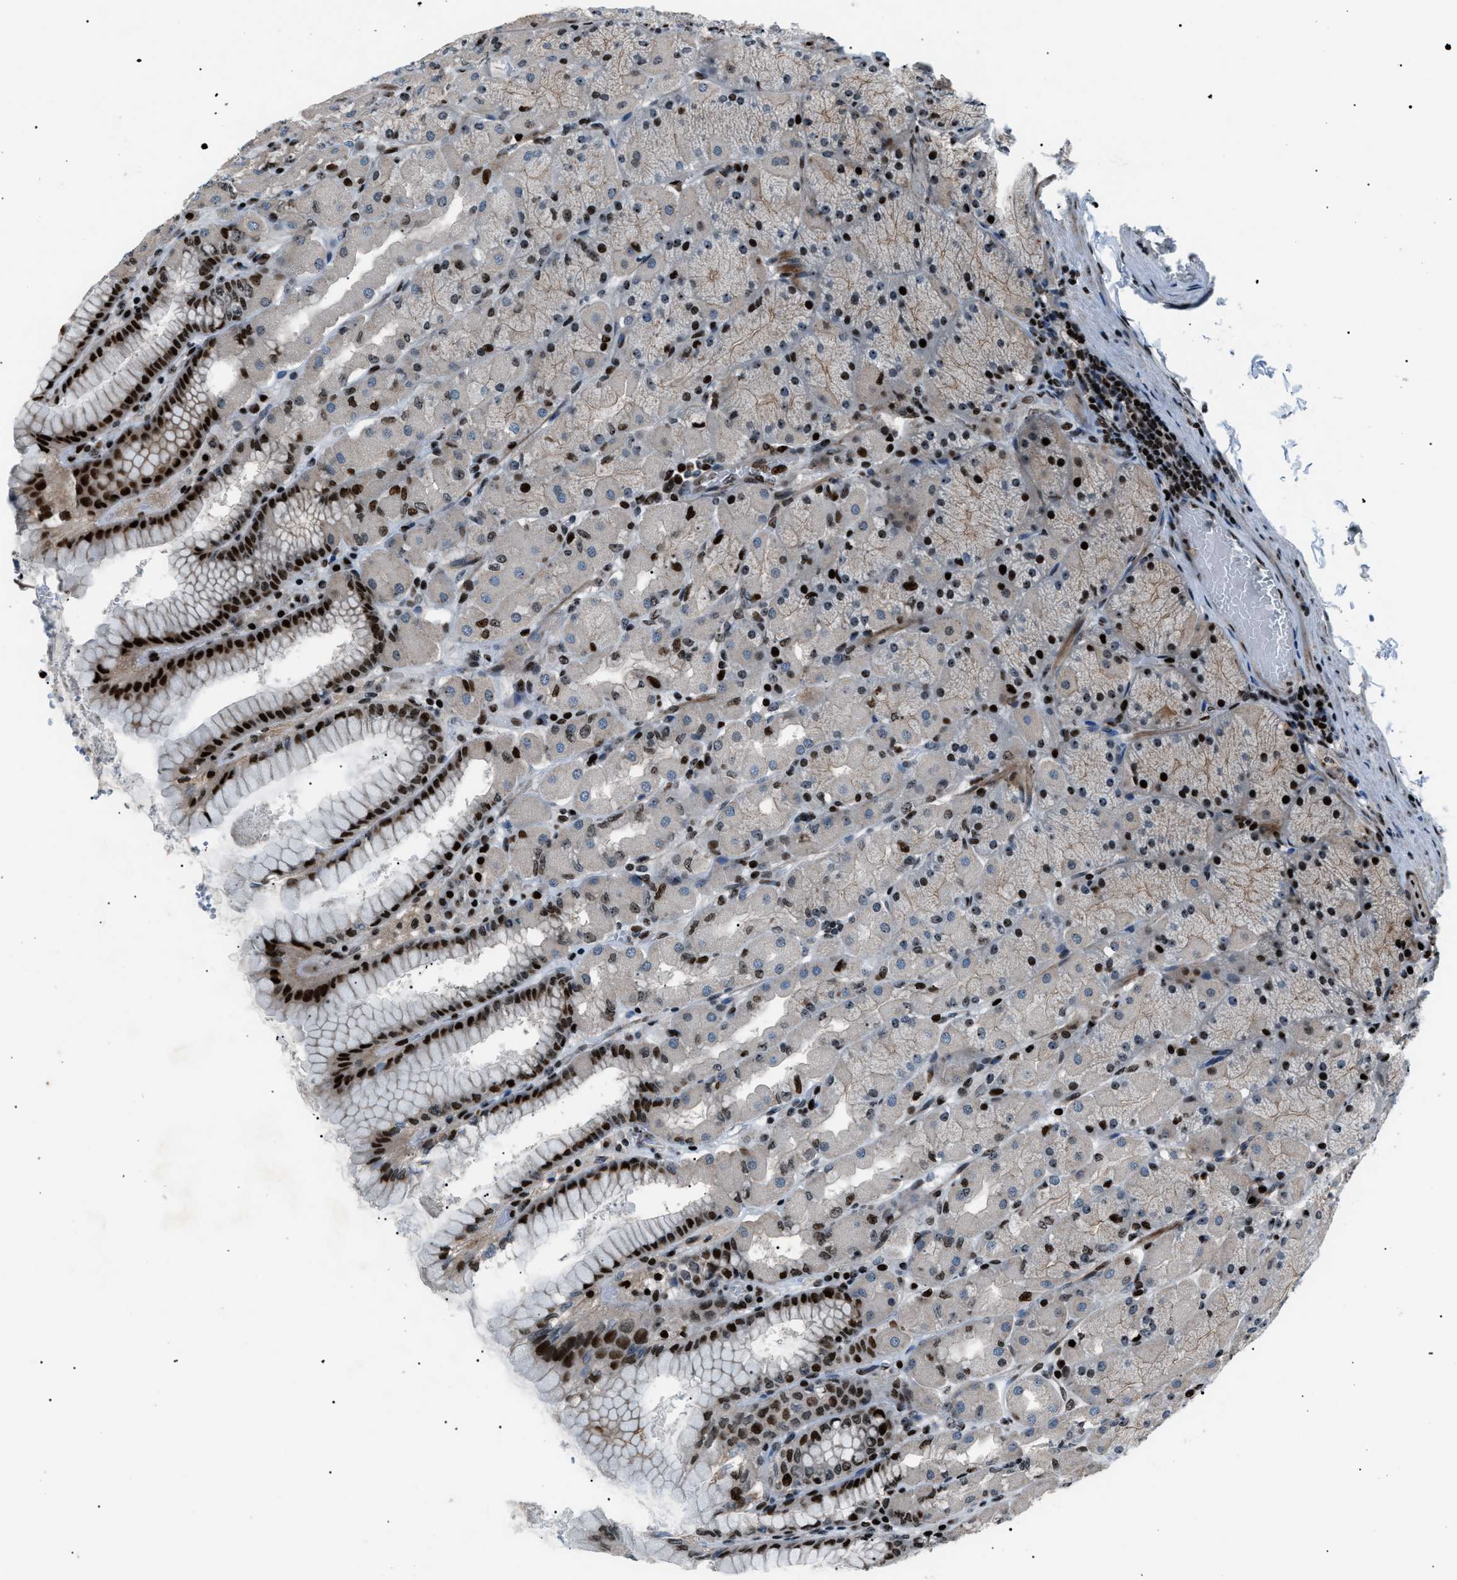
{"staining": {"intensity": "strong", "quantity": "25%-75%", "location": "nuclear"}, "tissue": "stomach", "cell_type": "Glandular cells", "image_type": "normal", "snomed": [{"axis": "morphology", "description": "Normal tissue, NOS"}, {"axis": "topography", "description": "Stomach, upper"}], "caption": "Immunohistochemistry staining of normal stomach, which exhibits high levels of strong nuclear expression in about 25%-75% of glandular cells indicating strong nuclear protein staining. The staining was performed using DAB (brown) for protein detection and nuclei were counterstained in hematoxylin (blue).", "gene": "PRKX", "patient": {"sex": "female", "age": 56}}